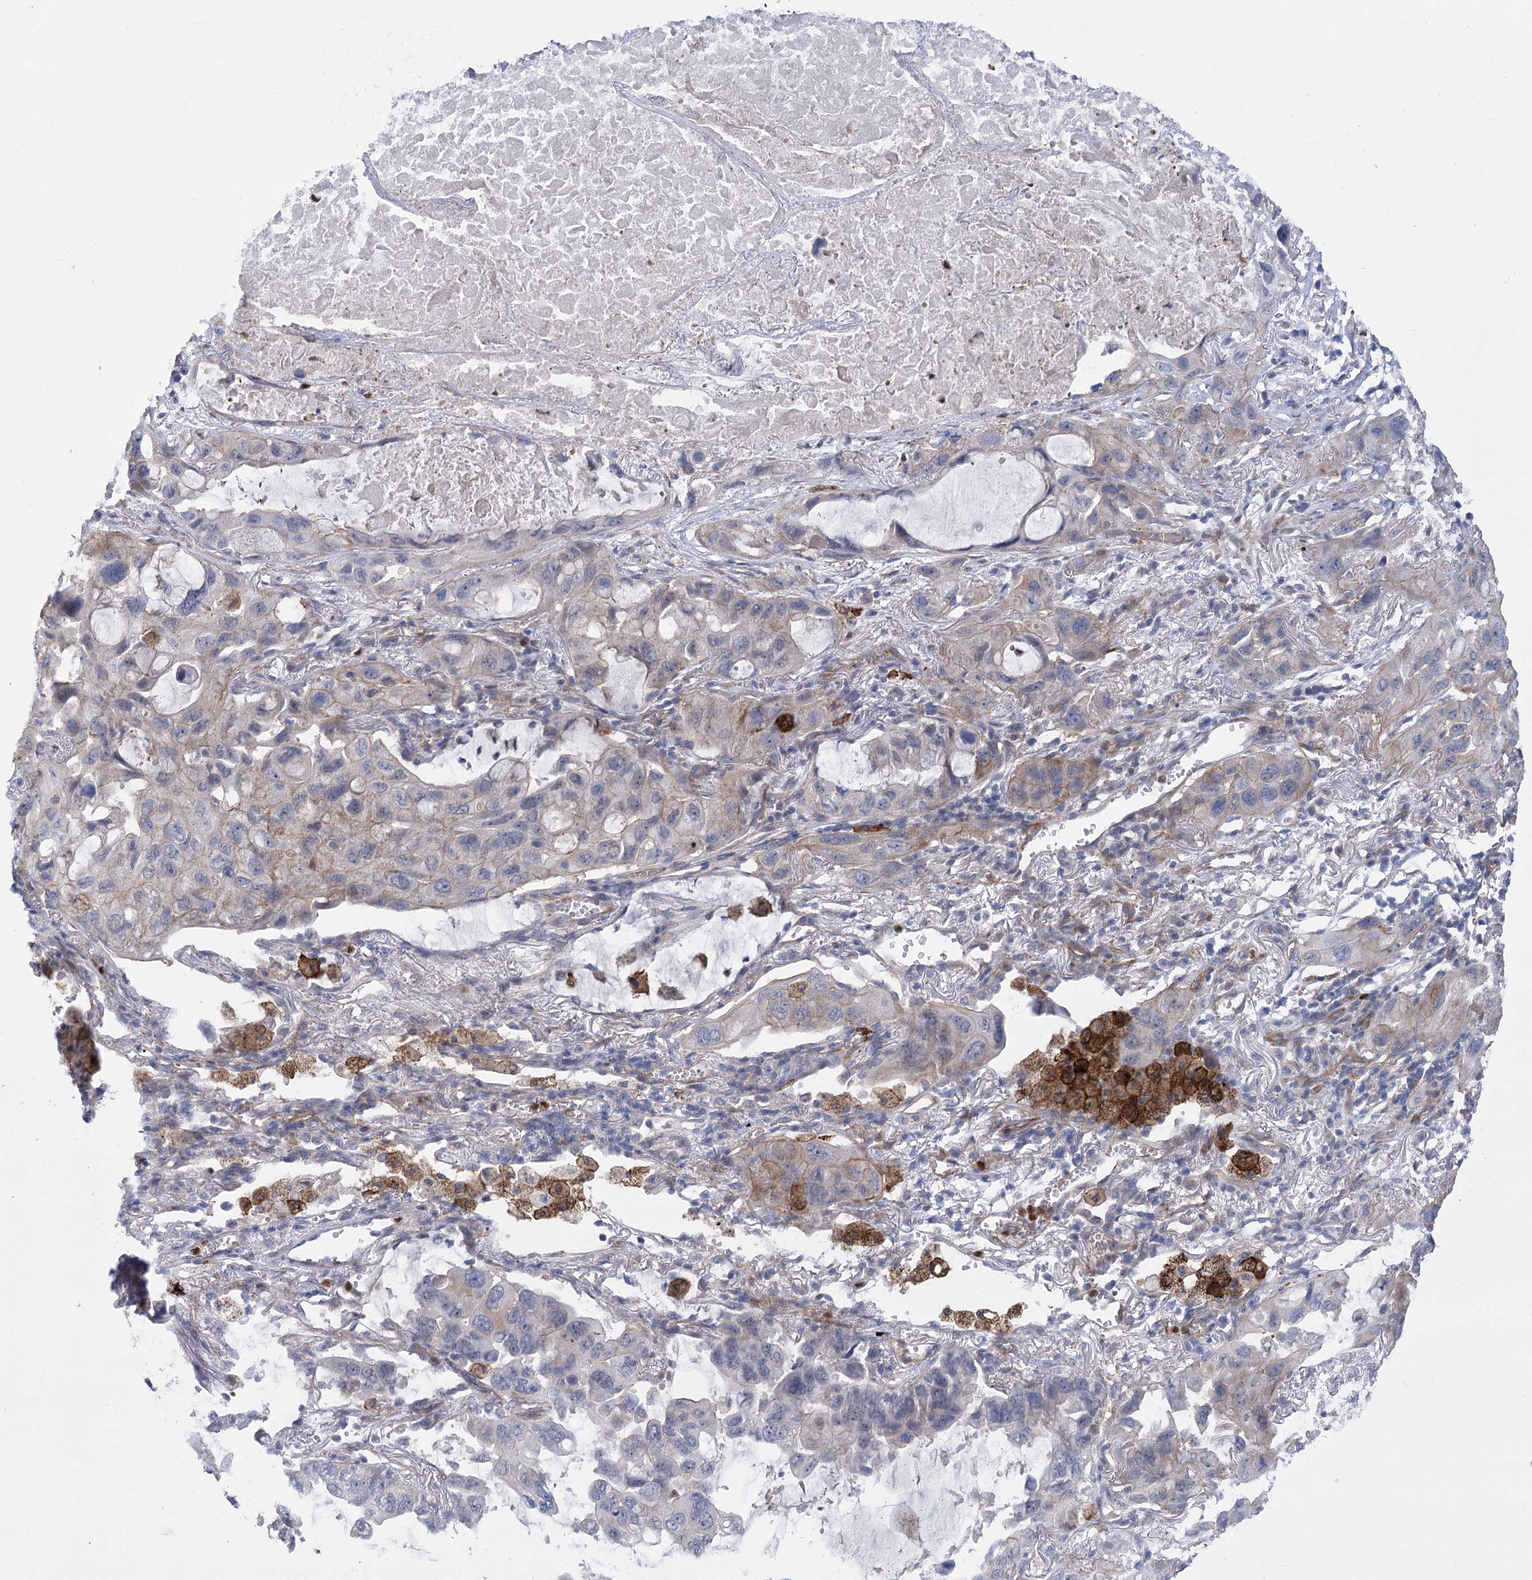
{"staining": {"intensity": "weak", "quantity": "<25%", "location": "cytoplasmic/membranous"}, "tissue": "lung cancer", "cell_type": "Tumor cells", "image_type": "cancer", "snomed": [{"axis": "morphology", "description": "Squamous cell carcinoma, NOS"}, {"axis": "topography", "description": "Lung"}], "caption": "A high-resolution micrograph shows immunohistochemistry (IHC) staining of lung cancer (squamous cell carcinoma), which exhibits no significant expression in tumor cells.", "gene": "THAP6", "patient": {"sex": "female", "age": 73}}